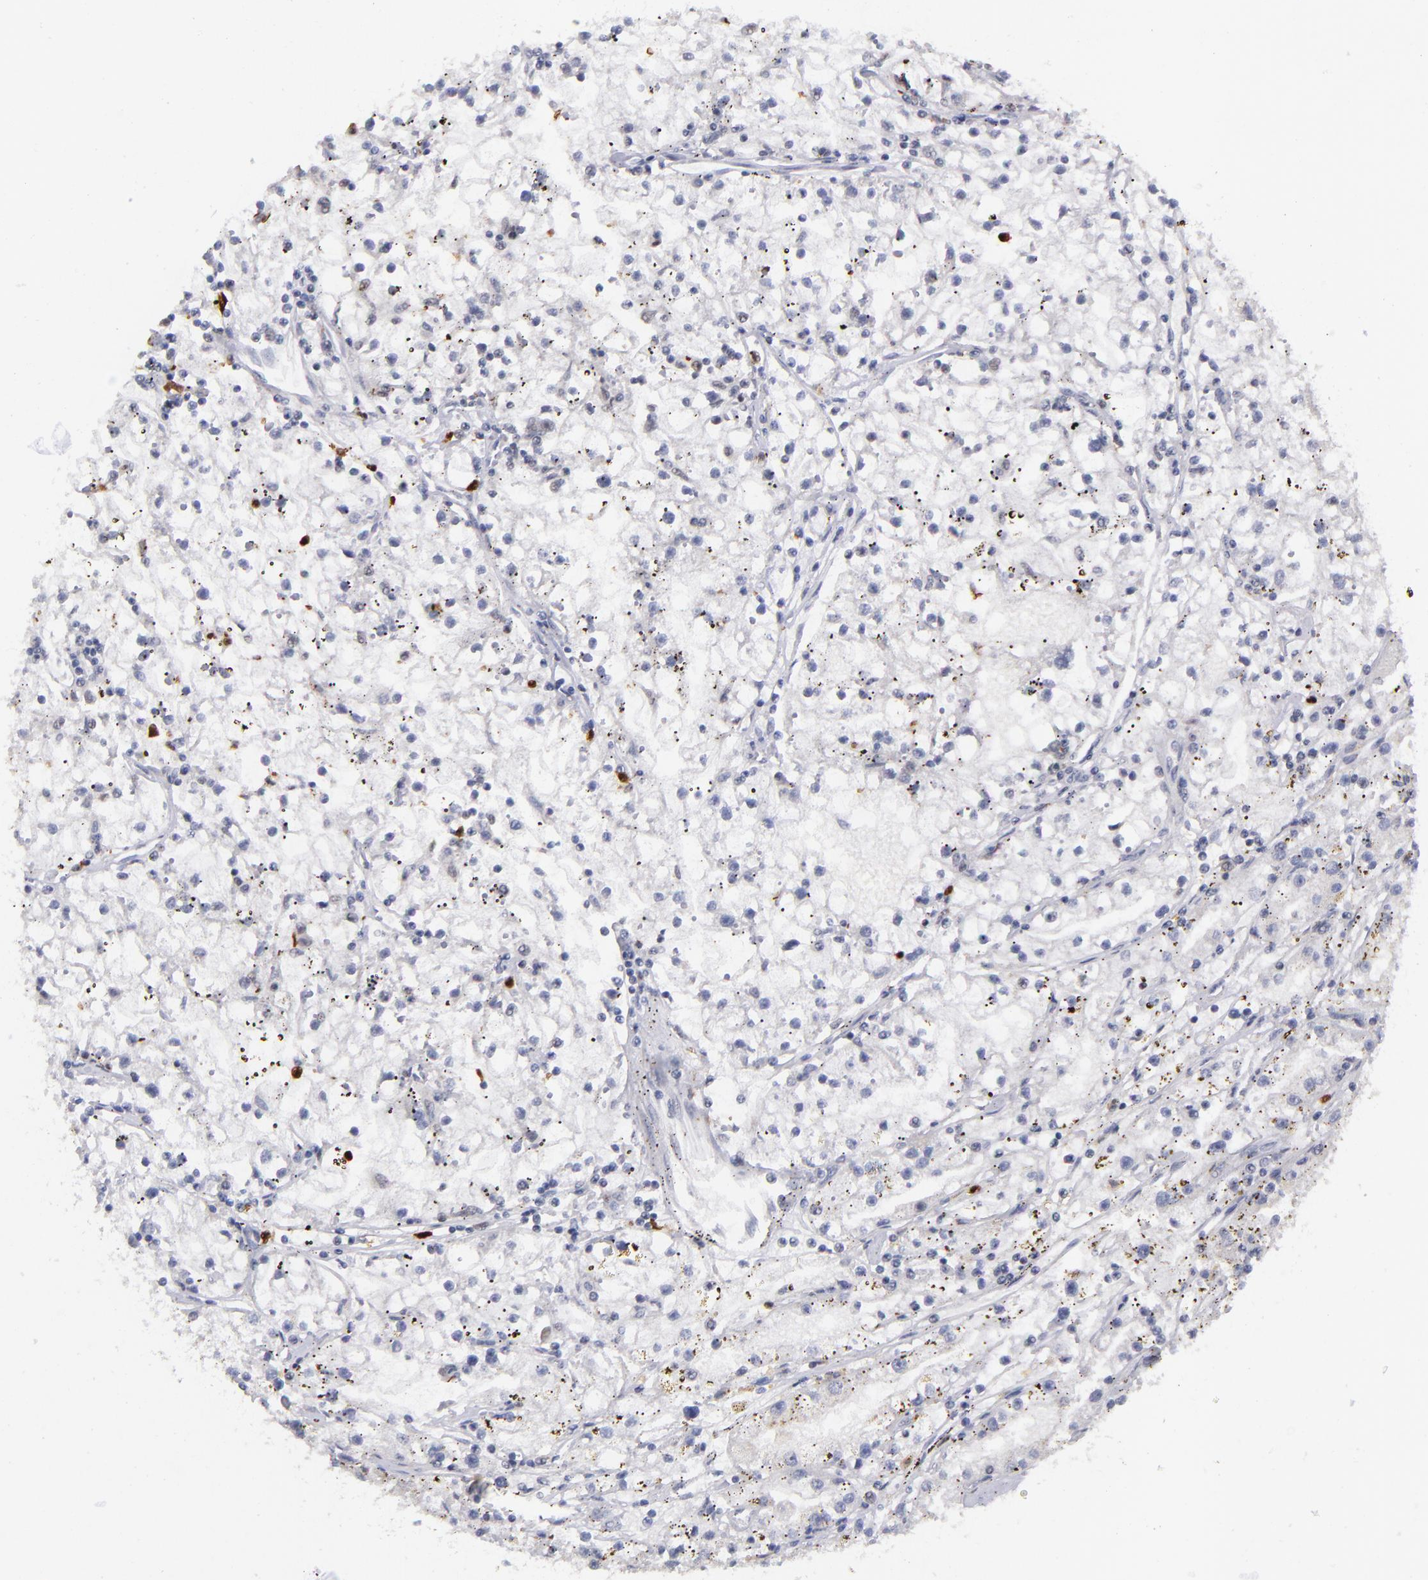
{"staining": {"intensity": "negative", "quantity": "none", "location": "none"}, "tissue": "renal cancer", "cell_type": "Tumor cells", "image_type": "cancer", "snomed": [{"axis": "morphology", "description": "Adenocarcinoma, NOS"}, {"axis": "topography", "description": "Kidney"}], "caption": "The histopathology image shows no significant positivity in tumor cells of renal cancer.", "gene": "RXRG", "patient": {"sex": "male", "age": 56}}